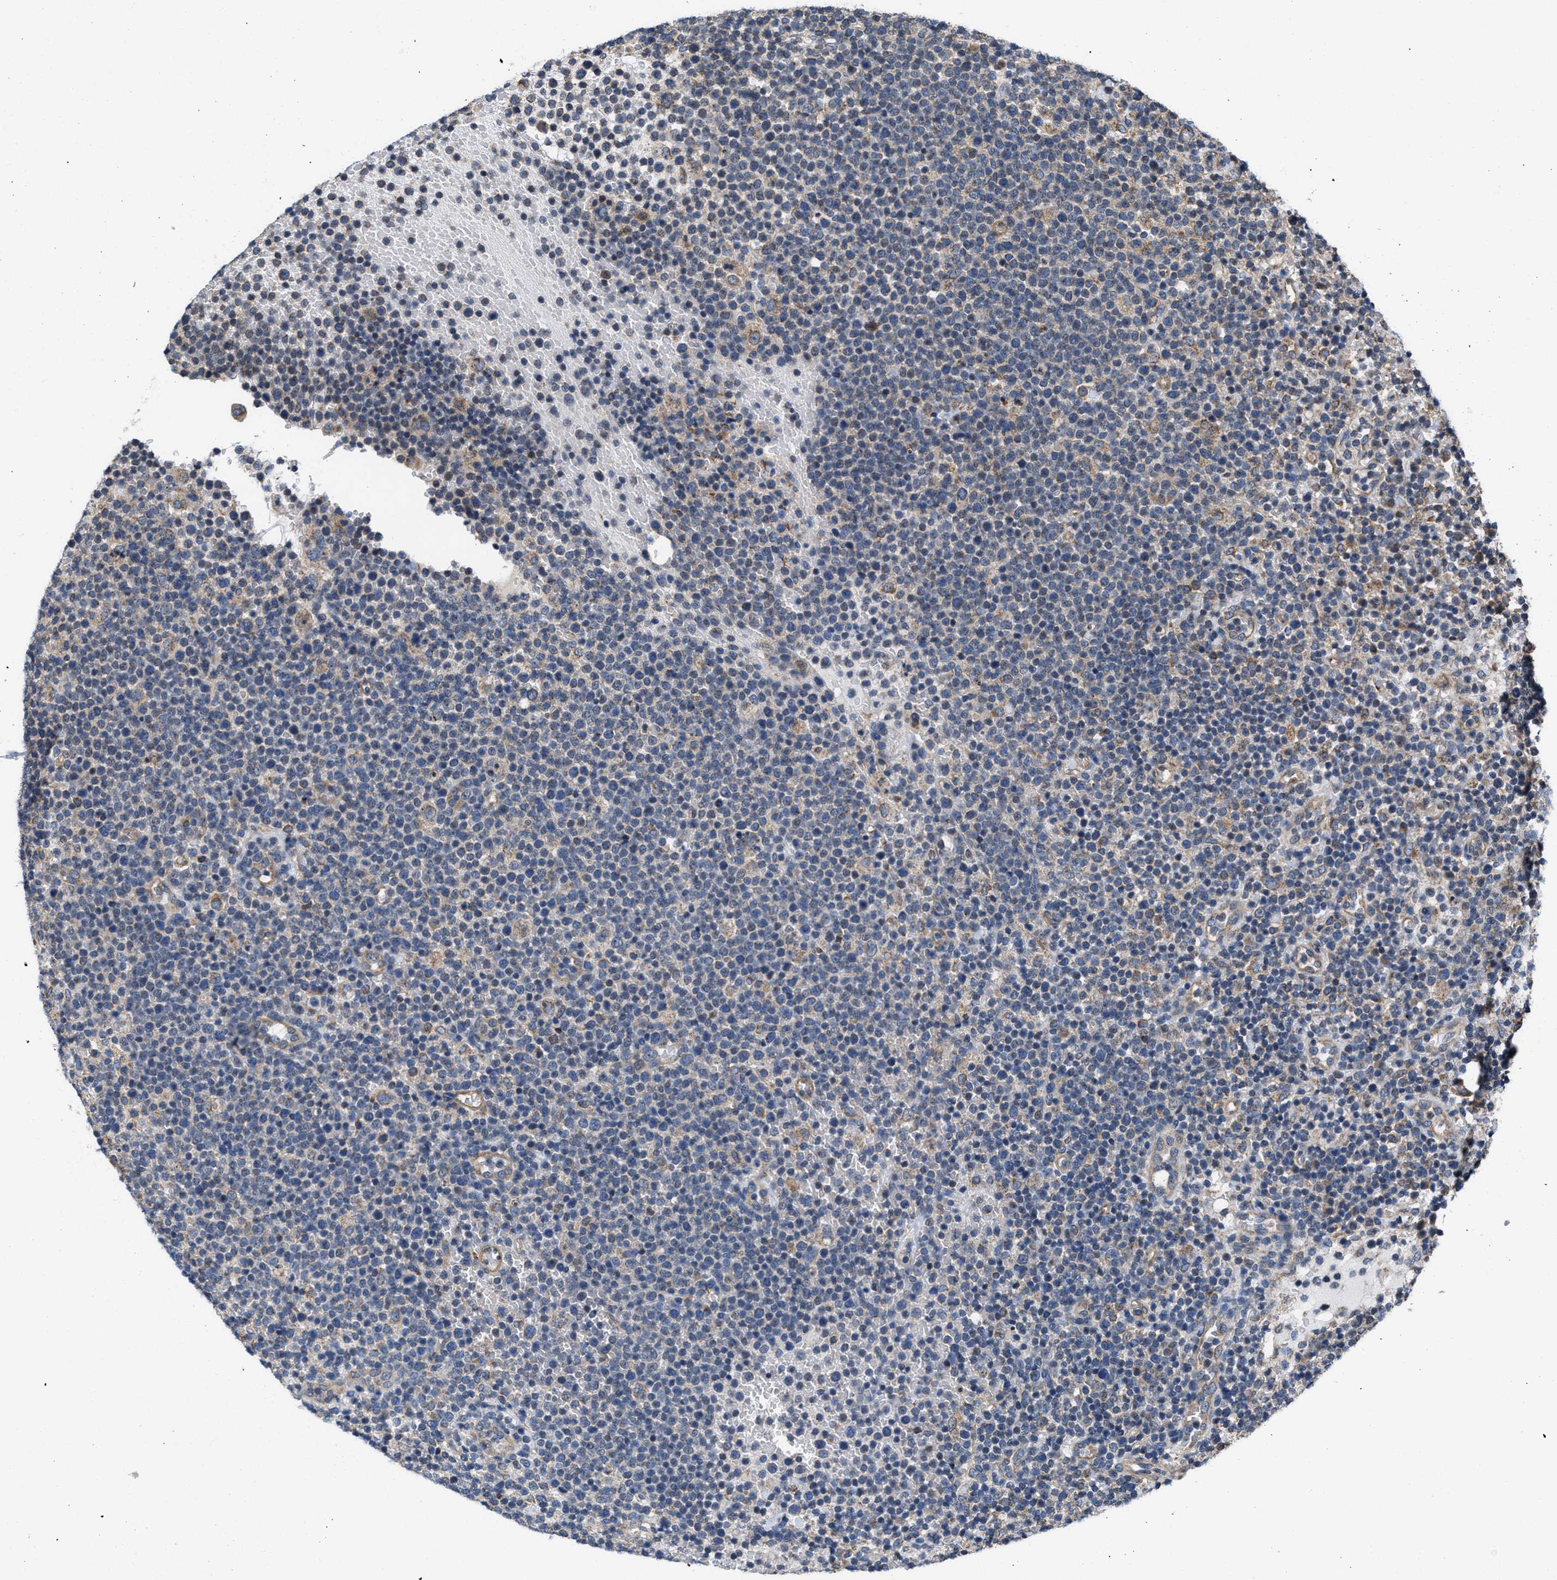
{"staining": {"intensity": "weak", "quantity": "<25%", "location": "cytoplasmic/membranous"}, "tissue": "lymphoma", "cell_type": "Tumor cells", "image_type": "cancer", "snomed": [{"axis": "morphology", "description": "Malignant lymphoma, non-Hodgkin's type, High grade"}, {"axis": "topography", "description": "Lymph node"}], "caption": "This is an IHC micrograph of lymphoma. There is no expression in tumor cells.", "gene": "CEP128", "patient": {"sex": "male", "age": 61}}